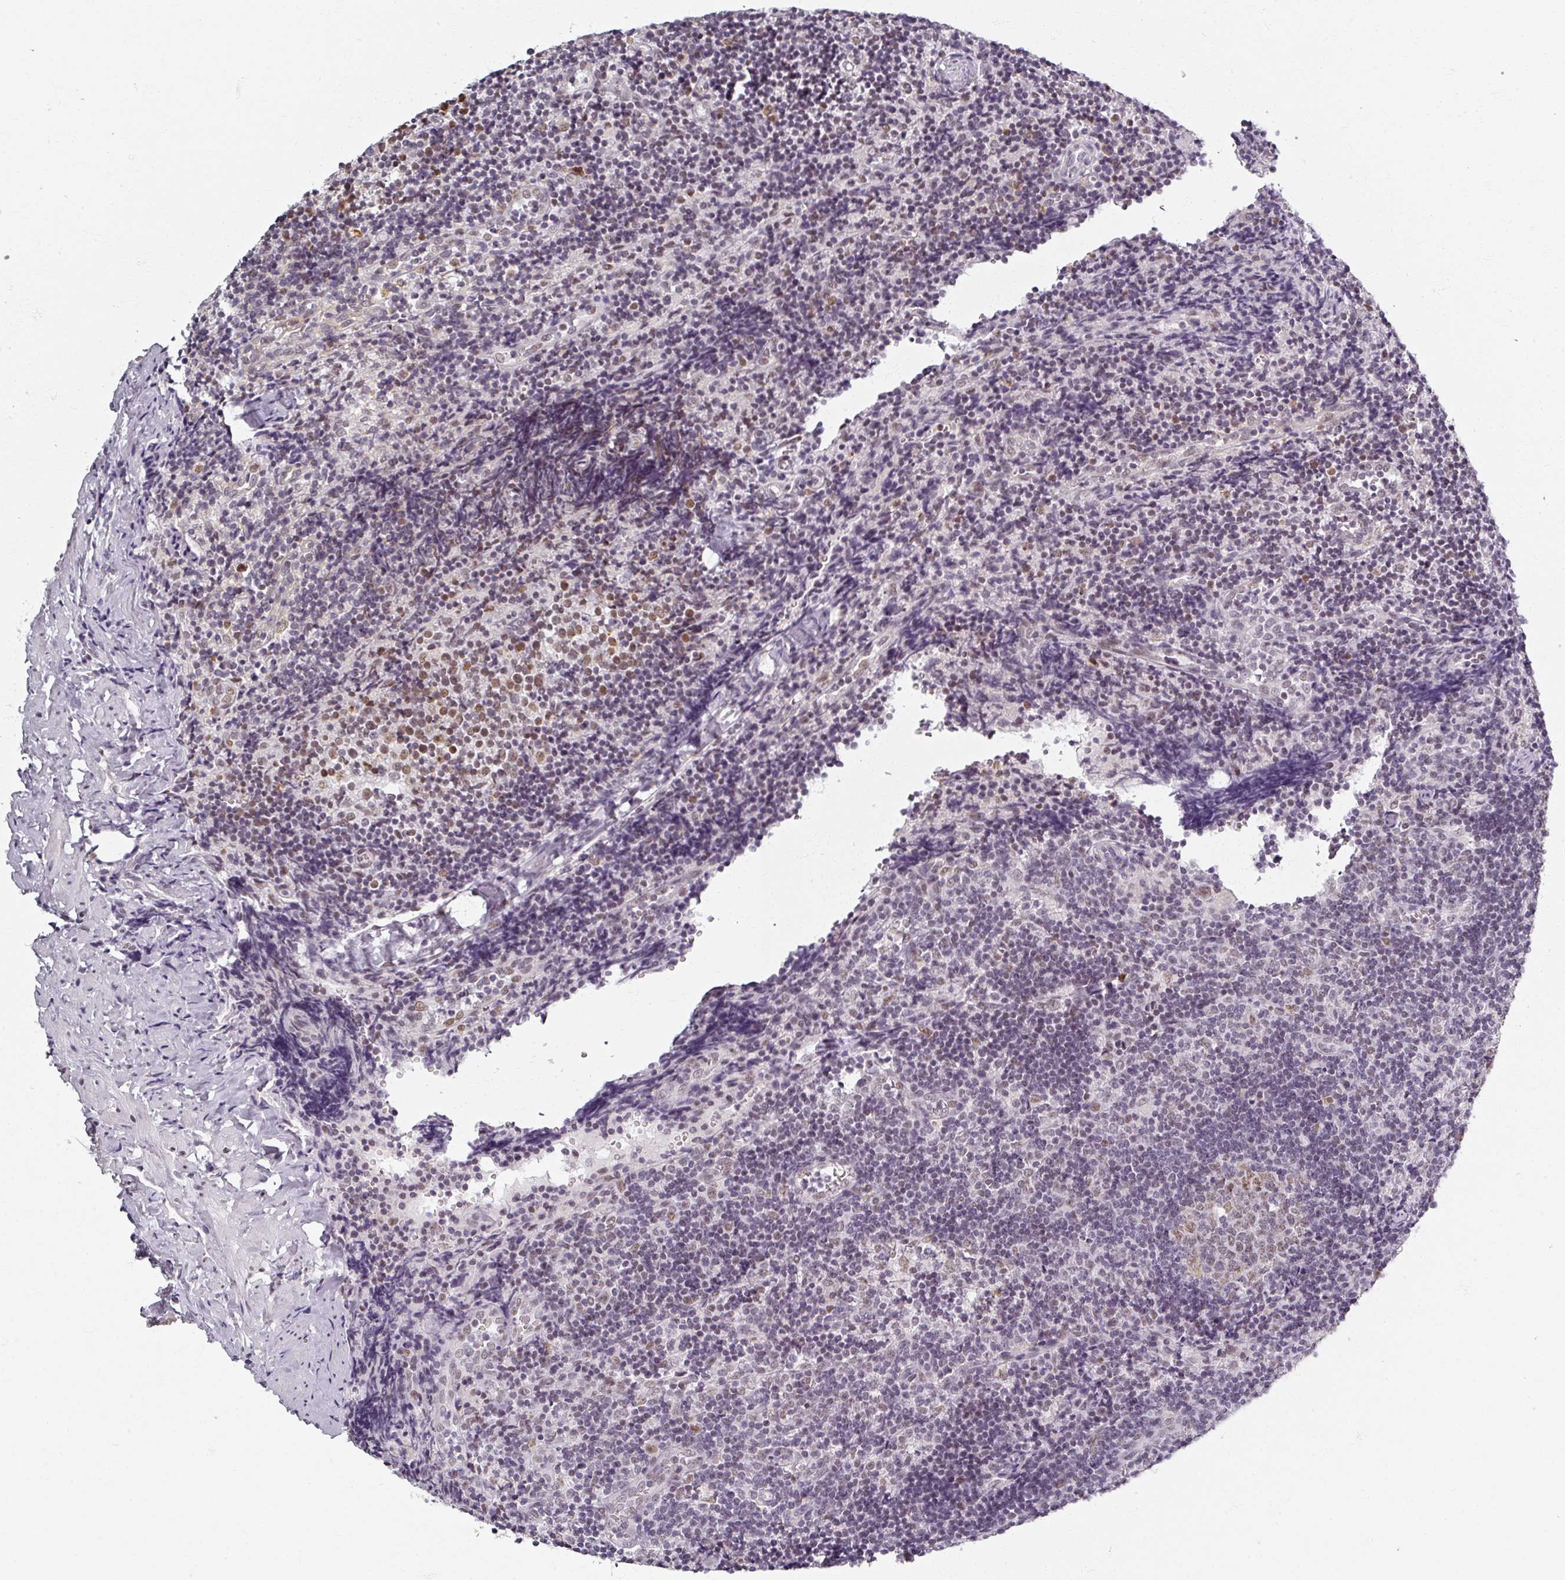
{"staining": {"intensity": "moderate", "quantity": ">75%", "location": "nuclear"}, "tissue": "lymph node", "cell_type": "Germinal center cells", "image_type": "normal", "snomed": [{"axis": "morphology", "description": "Normal tissue, NOS"}, {"axis": "topography", "description": "Lymph node"}], "caption": "Lymph node stained for a protein exhibits moderate nuclear positivity in germinal center cells.", "gene": "RIPOR3", "patient": {"sex": "female", "age": 52}}